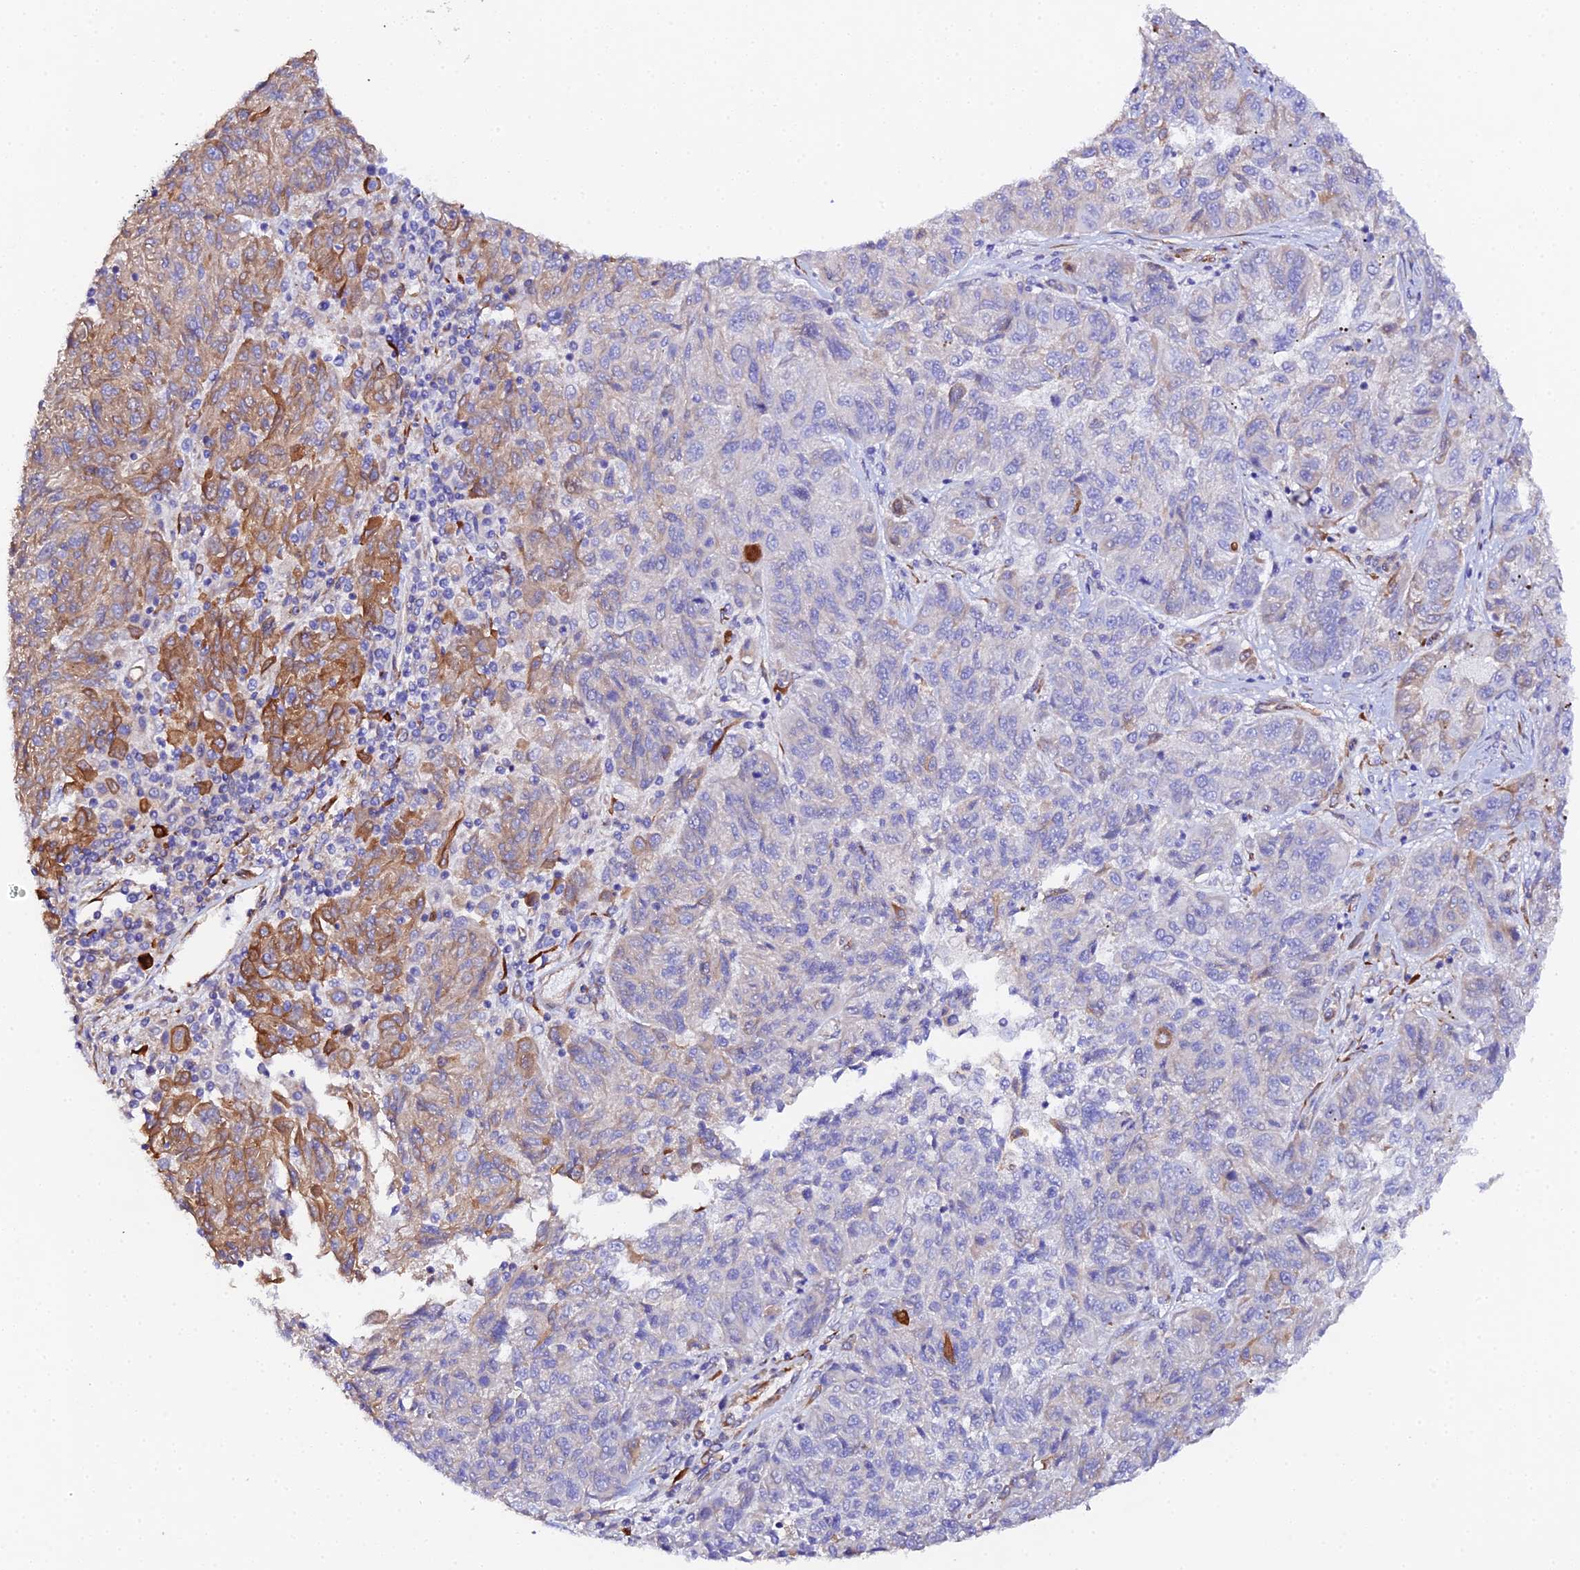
{"staining": {"intensity": "moderate", "quantity": "<25%", "location": "cytoplasmic/membranous"}, "tissue": "melanoma", "cell_type": "Tumor cells", "image_type": "cancer", "snomed": [{"axis": "morphology", "description": "Malignant melanoma, NOS"}, {"axis": "topography", "description": "Skin"}], "caption": "The immunohistochemical stain shows moderate cytoplasmic/membranous expression in tumor cells of malignant melanoma tissue.", "gene": "CFAP45", "patient": {"sex": "male", "age": 53}}